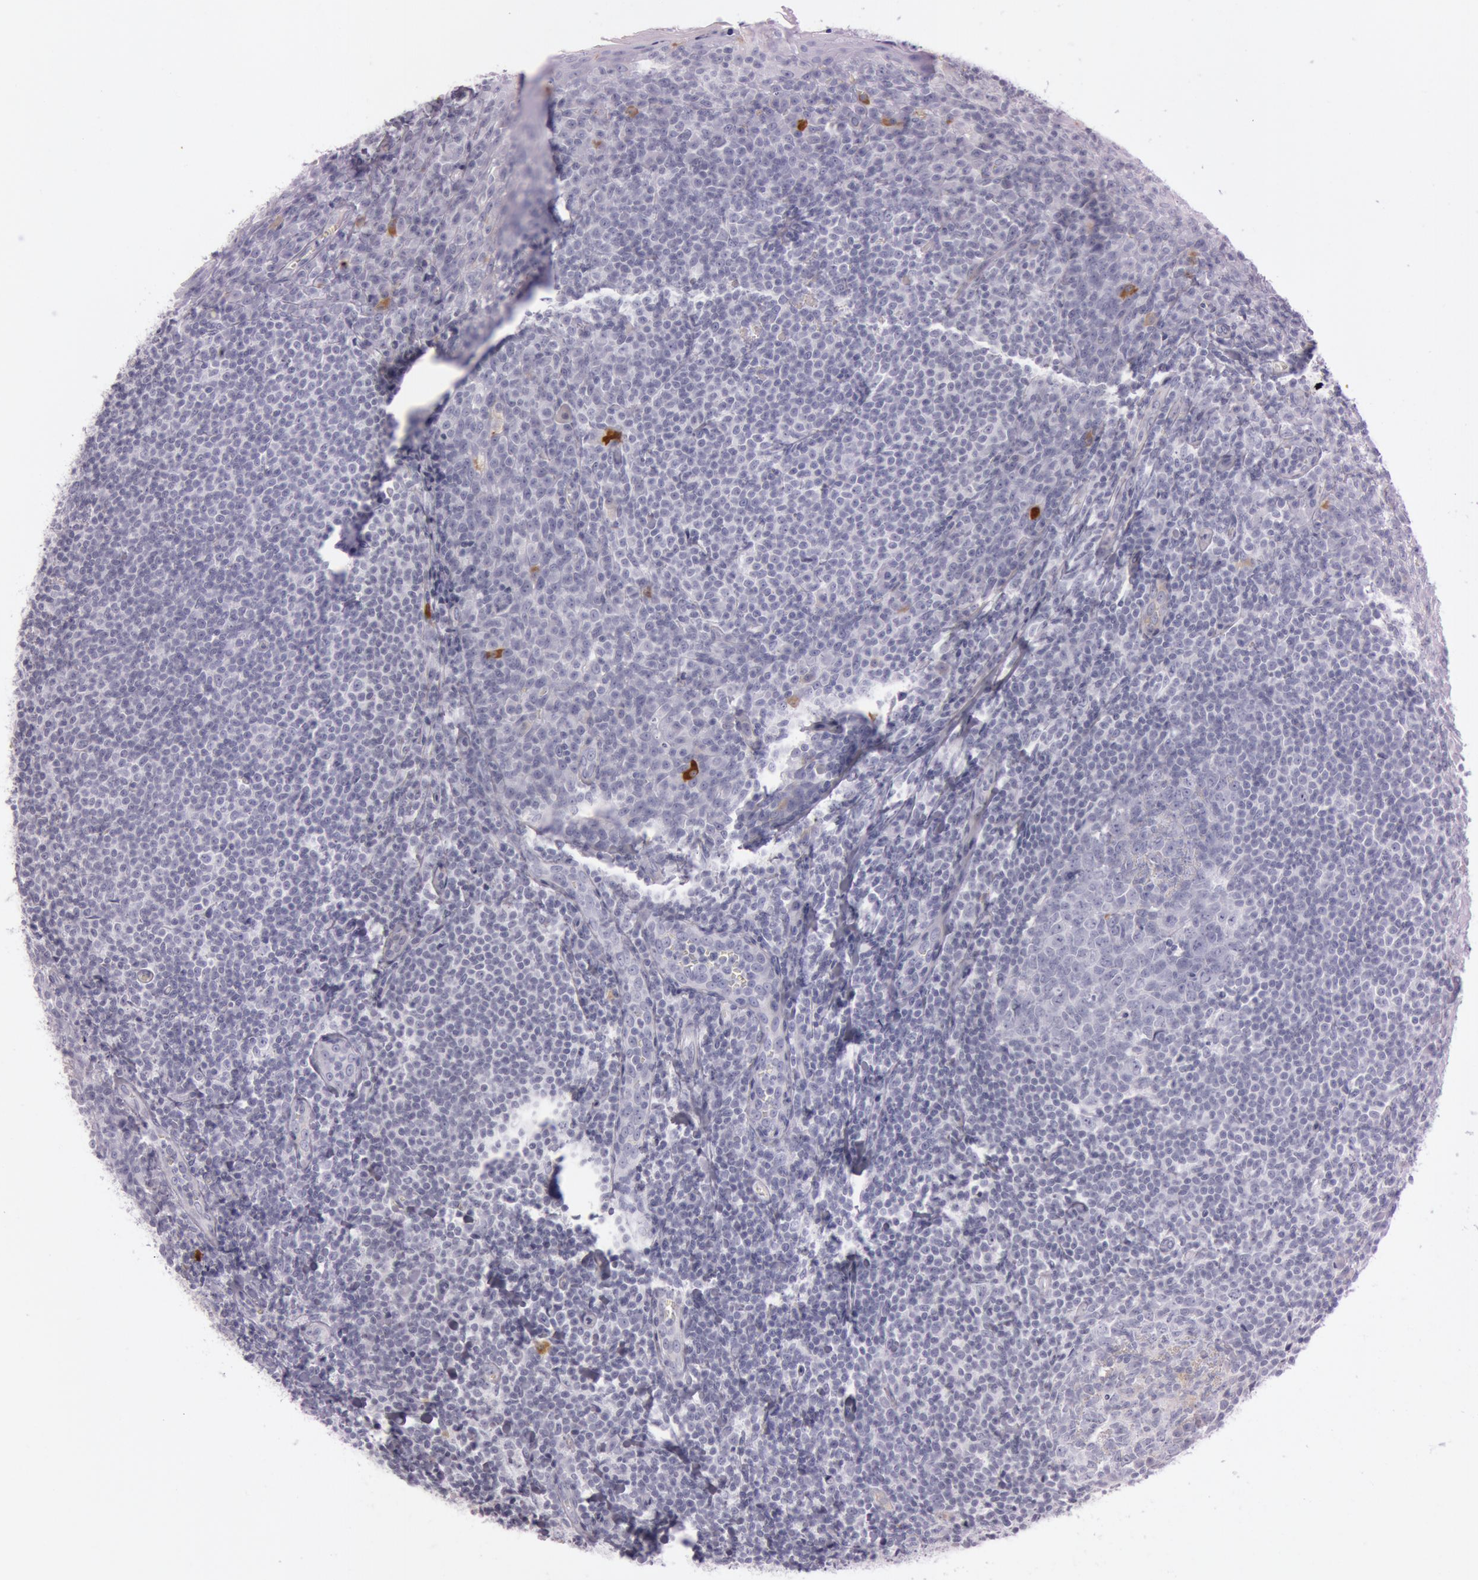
{"staining": {"intensity": "negative", "quantity": "none", "location": "none"}, "tissue": "tonsil", "cell_type": "Germinal center cells", "image_type": "normal", "snomed": [{"axis": "morphology", "description": "Normal tissue, NOS"}, {"axis": "topography", "description": "Tonsil"}], "caption": "Immunohistochemistry (IHC) micrograph of normal tonsil stained for a protein (brown), which shows no staining in germinal center cells. The staining is performed using DAB (3,3'-diaminobenzidine) brown chromogen with nuclei counter-stained in using hematoxylin.", "gene": "FOLH1", "patient": {"sex": "male", "age": 31}}